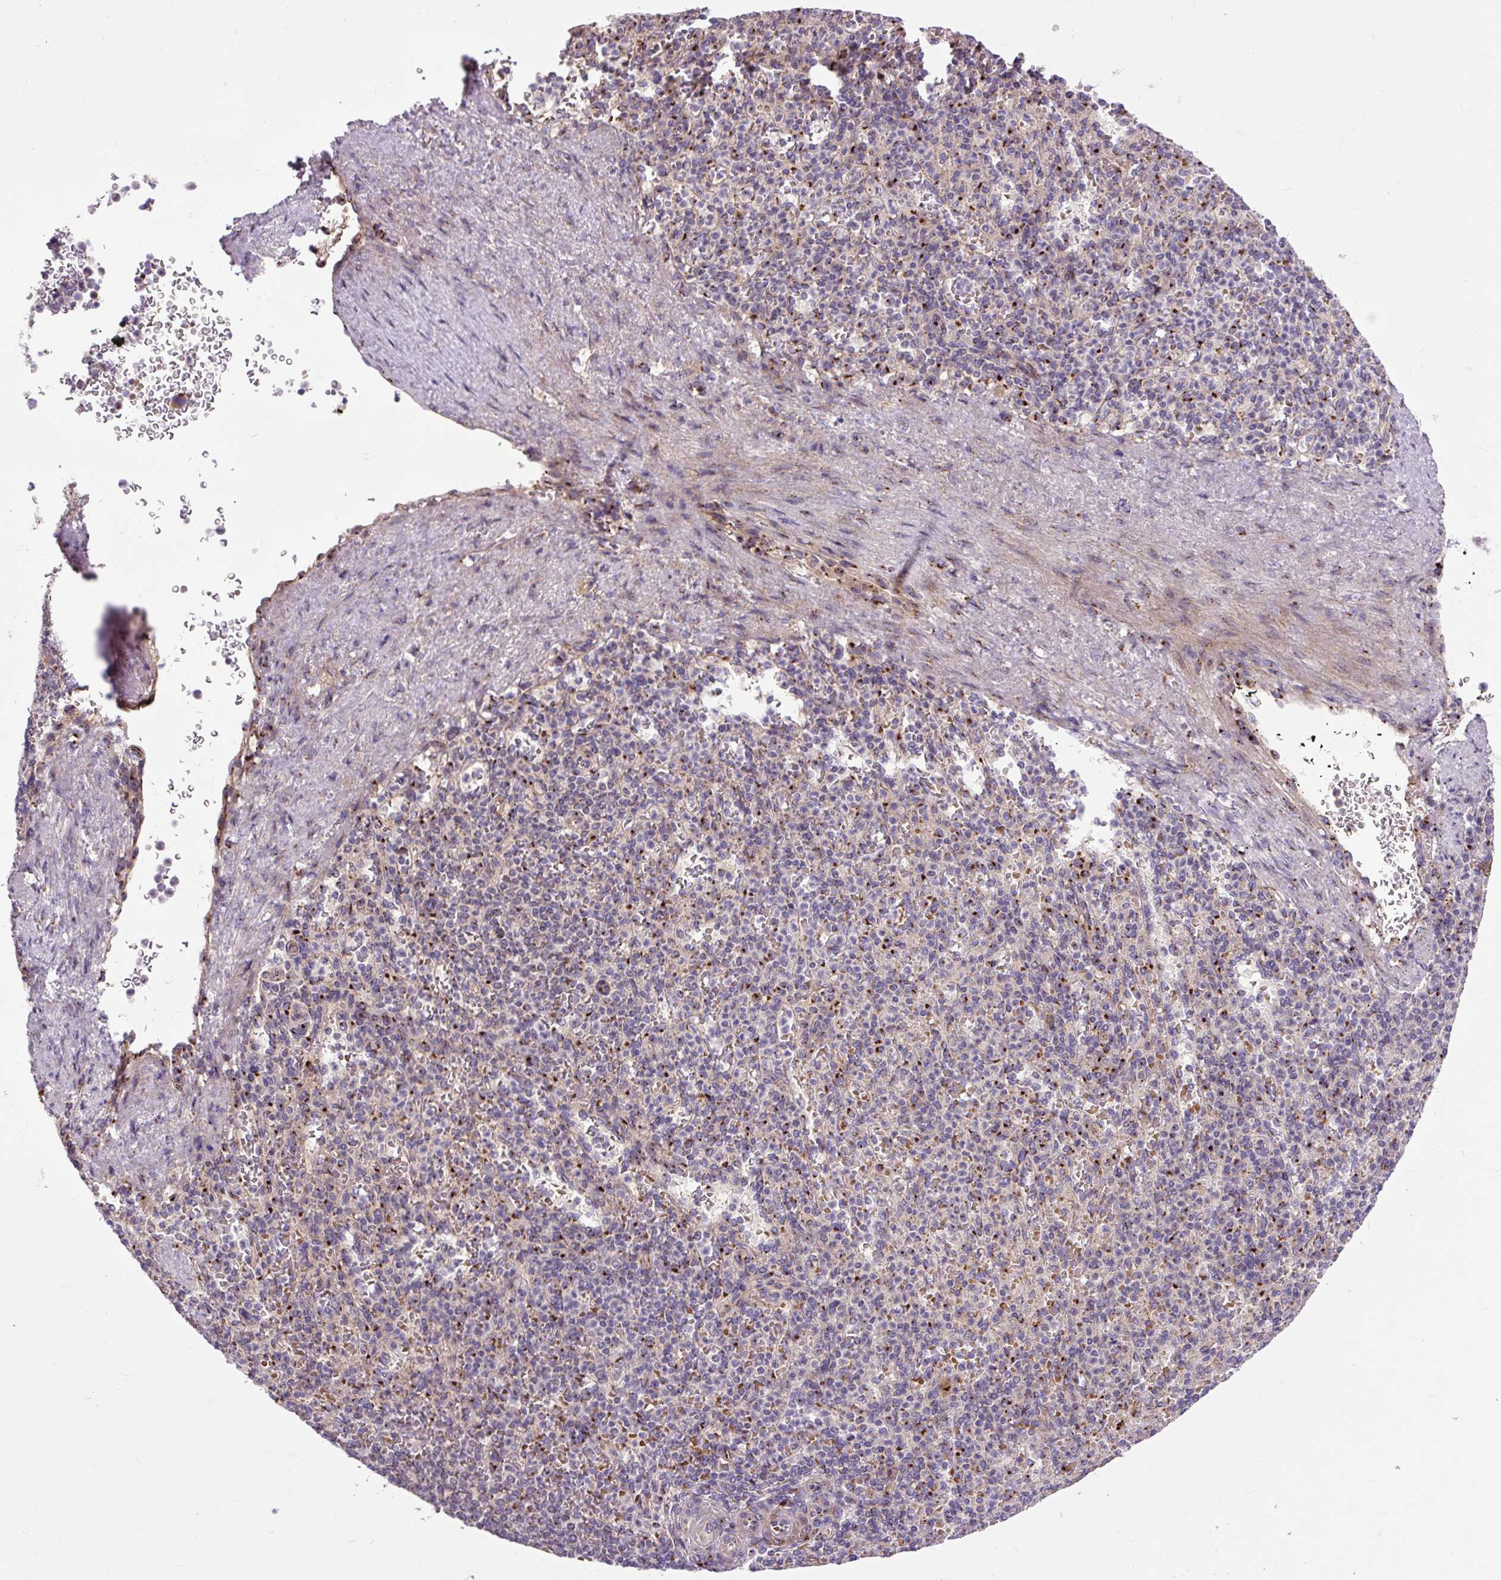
{"staining": {"intensity": "strong", "quantity": "25%-75%", "location": "cytoplasmic/membranous"}, "tissue": "spleen", "cell_type": "Cells in red pulp", "image_type": "normal", "snomed": [{"axis": "morphology", "description": "Normal tissue, NOS"}, {"axis": "topography", "description": "Spleen"}], "caption": "Spleen stained with IHC displays strong cytoplasmic/membranous staining in about 25%-75% of cells in red pulp.", "gene": "MSMP", "patient": {"sex": "female", "age": 74}}